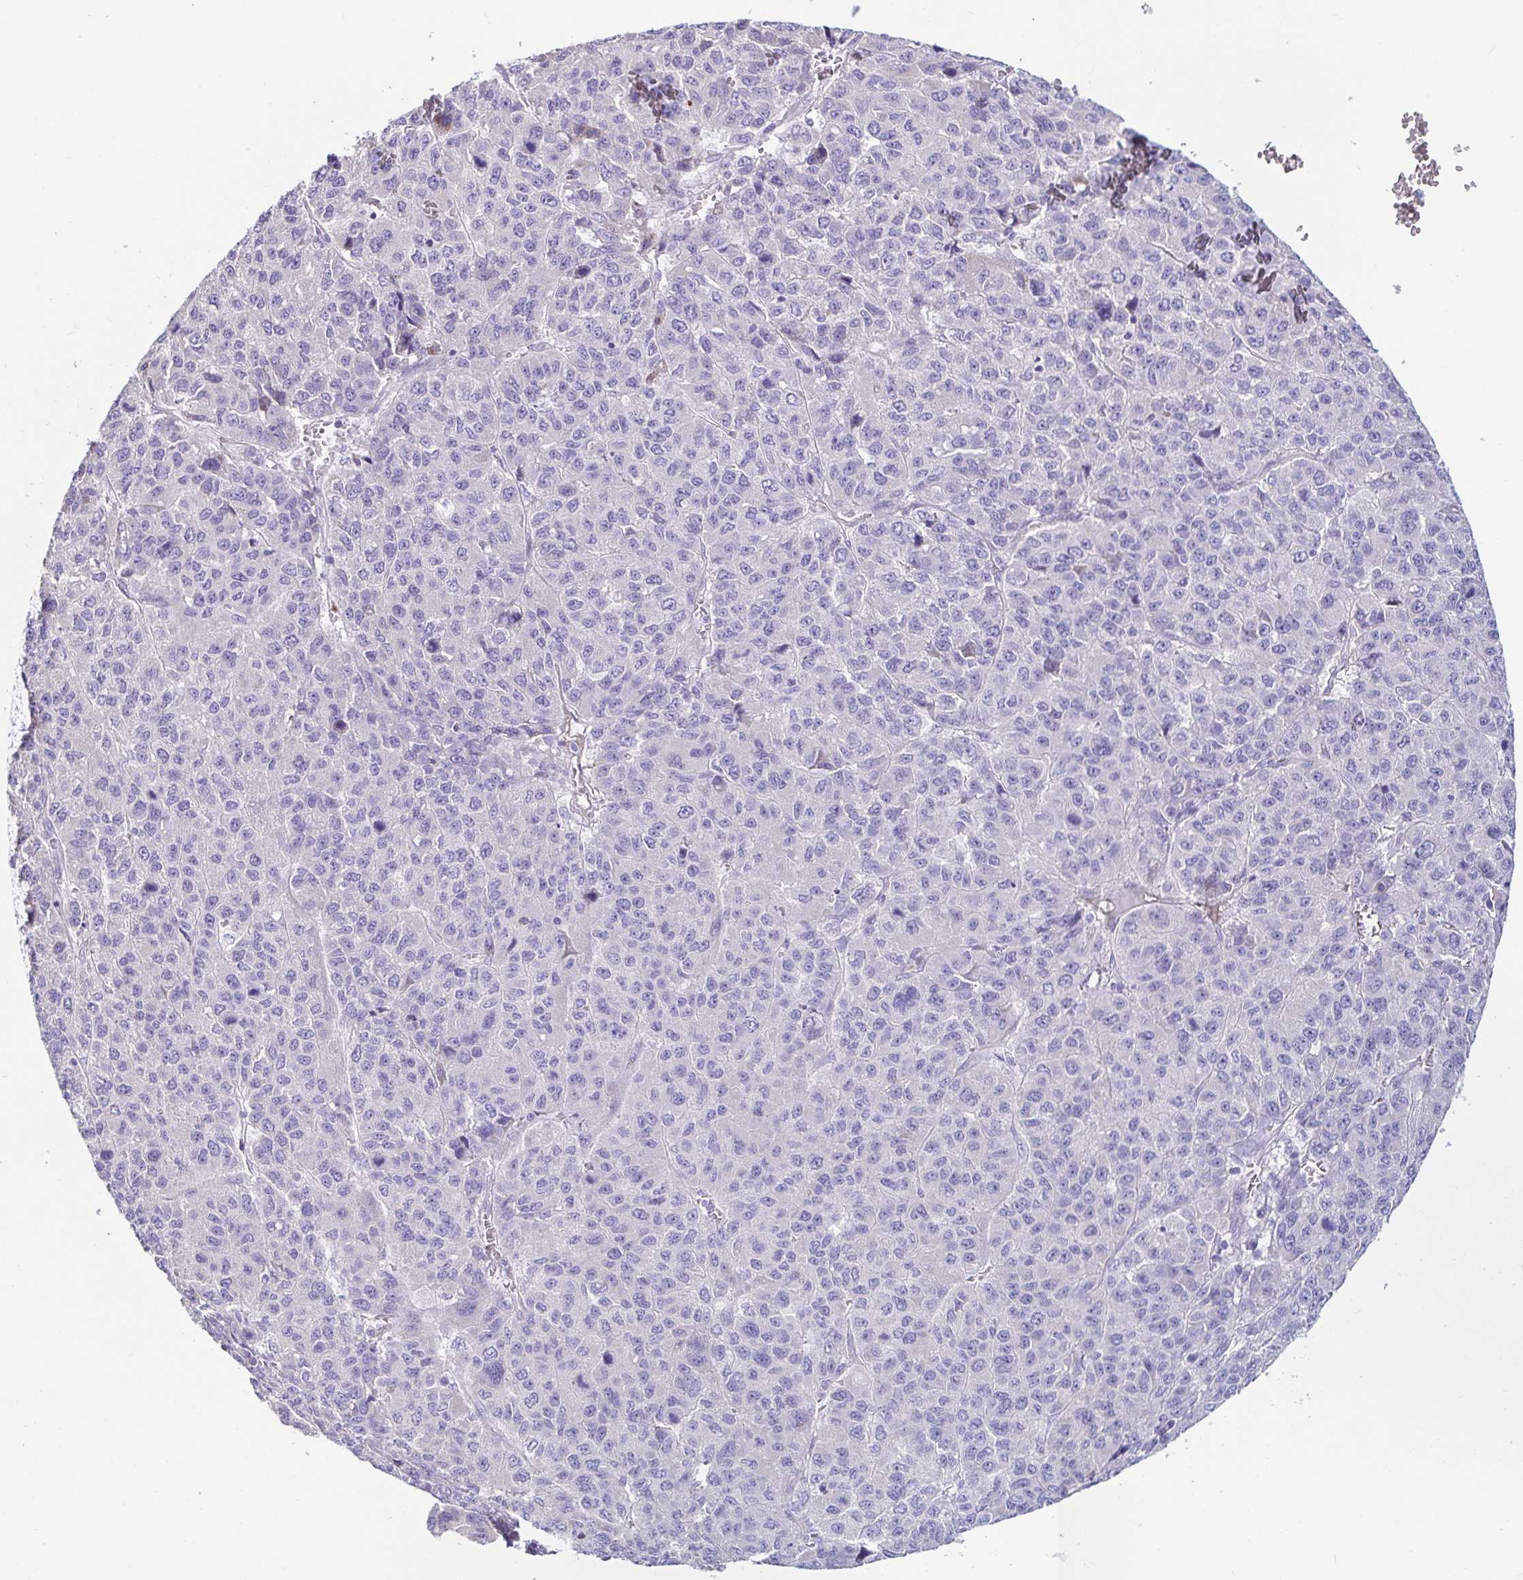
{"staining": {"intensity": "negative", "quantity": "none", "location": "none"}, "tissue": "liver cancer", "cell_type": "Tumor cells", "image_type": "cancer", "snomed": [{"axis": "morphology", "description": "Carcinoma, Hepatocellular, NOS"}, {"axis": "topography", "description": "Liver"}], "caption": "DAB (3,3'-diaminobenzidine) immunohistochemical staining of human liver cancer (hepatocellular carcinoma) shows no significant positivity in tumor cells. (DAB IHC with hematoxylin counter stain).", "gene": "C4orf17", "patient": {"sex": "male", "age": 69}}